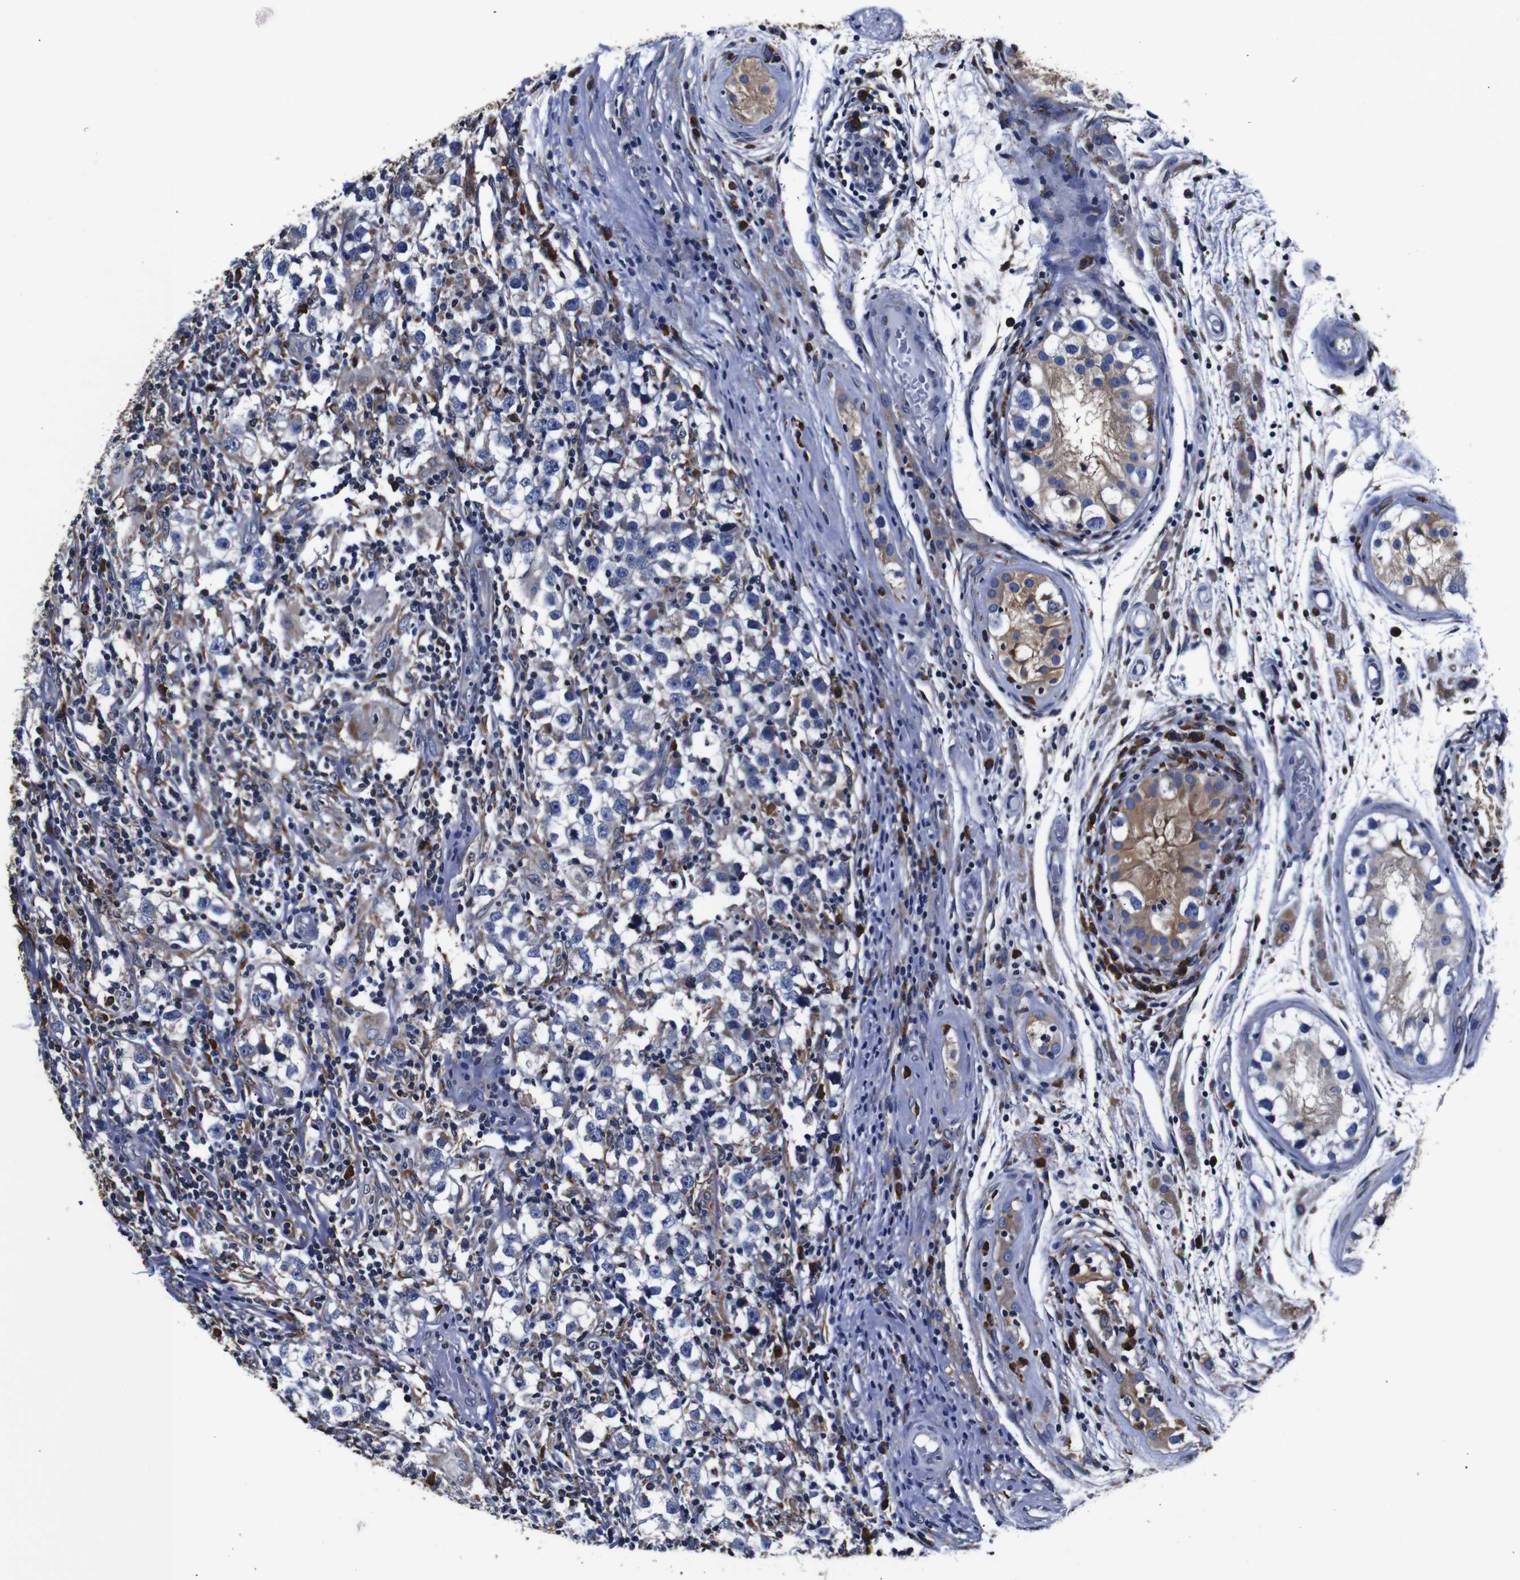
{"staining": {"intensity": "weak", "quantity": "25%-75%", "location": "cytoplasmic/membranous"}, "tissue": "testis cancer", "cell_type": "Tumor cells", "image_type": "cancer", "snomed": [{"axis": "morphology", "description": "Carcinoma, Embryonal, NOS"}, {"axis": "topography", "description": "Testis"}], "caption": "Testis embryonal carcinoma stained with a protein marker reveals weak staining in tumor cells.", "gene": "PPIB", "patient": {"sex": "male", "age": 21}}